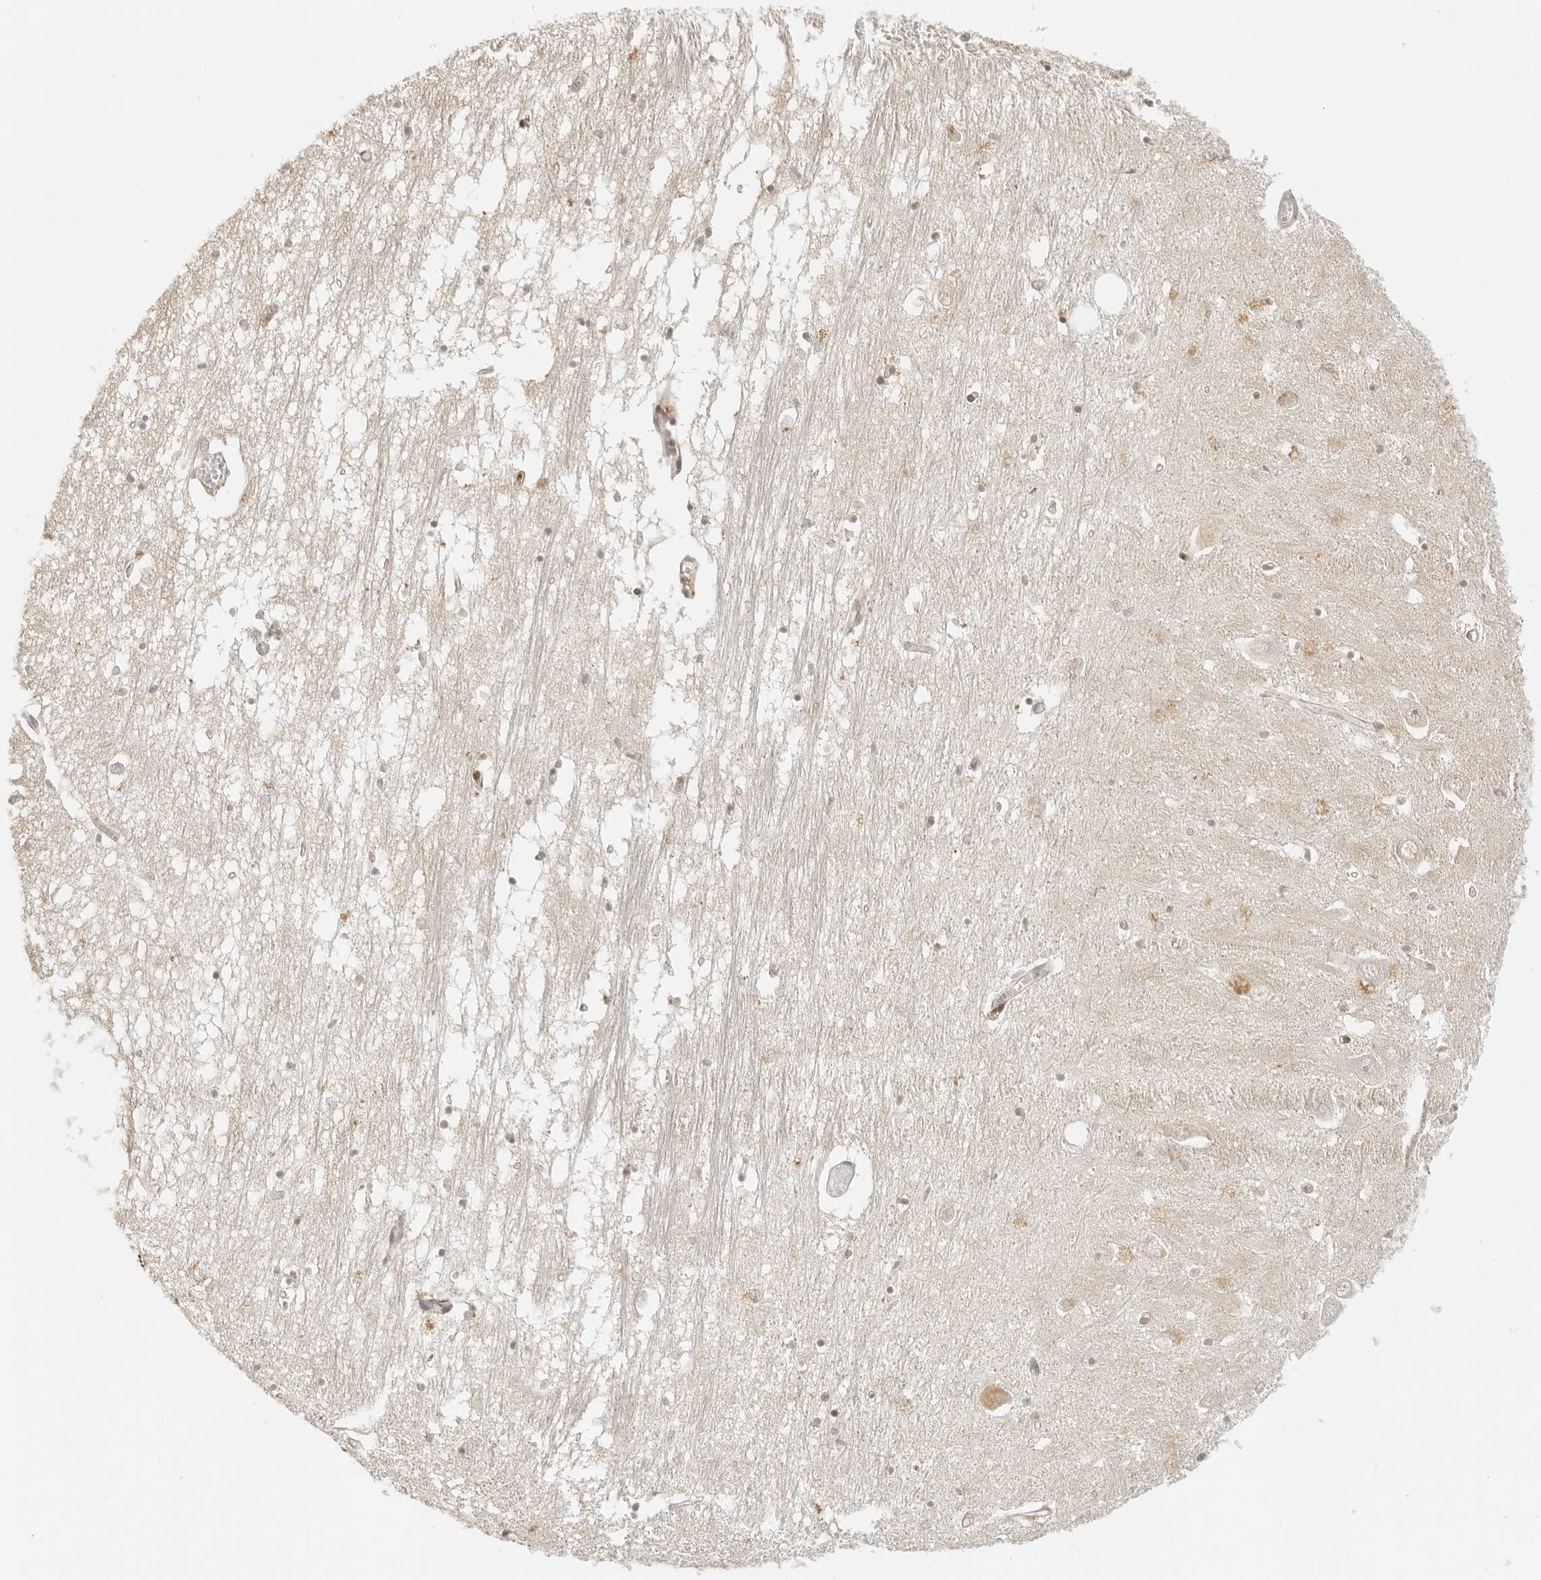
{"staining": {"intensity": "moderate", "quantity": "25%-75%", "location": "nuclear"}, "tissue": "hippocampus", "cell_type": "Glial cells", "image_type": "normal", "snomed": [{"axis": "morphology", "description": "Normal tissue, NOS"}, {"axis": "topography", "description": "Hippocampus"}], "caption": "Glial cells reveal medium levels of moderate nuclear expression in approximately 25%-75% of cells in normal human hippocampus. (brown staining indicates protein expression, while blue staining denotes nuclei).", "gene": "ZNF407", "patient": {"sex": "male", "age": 70}}